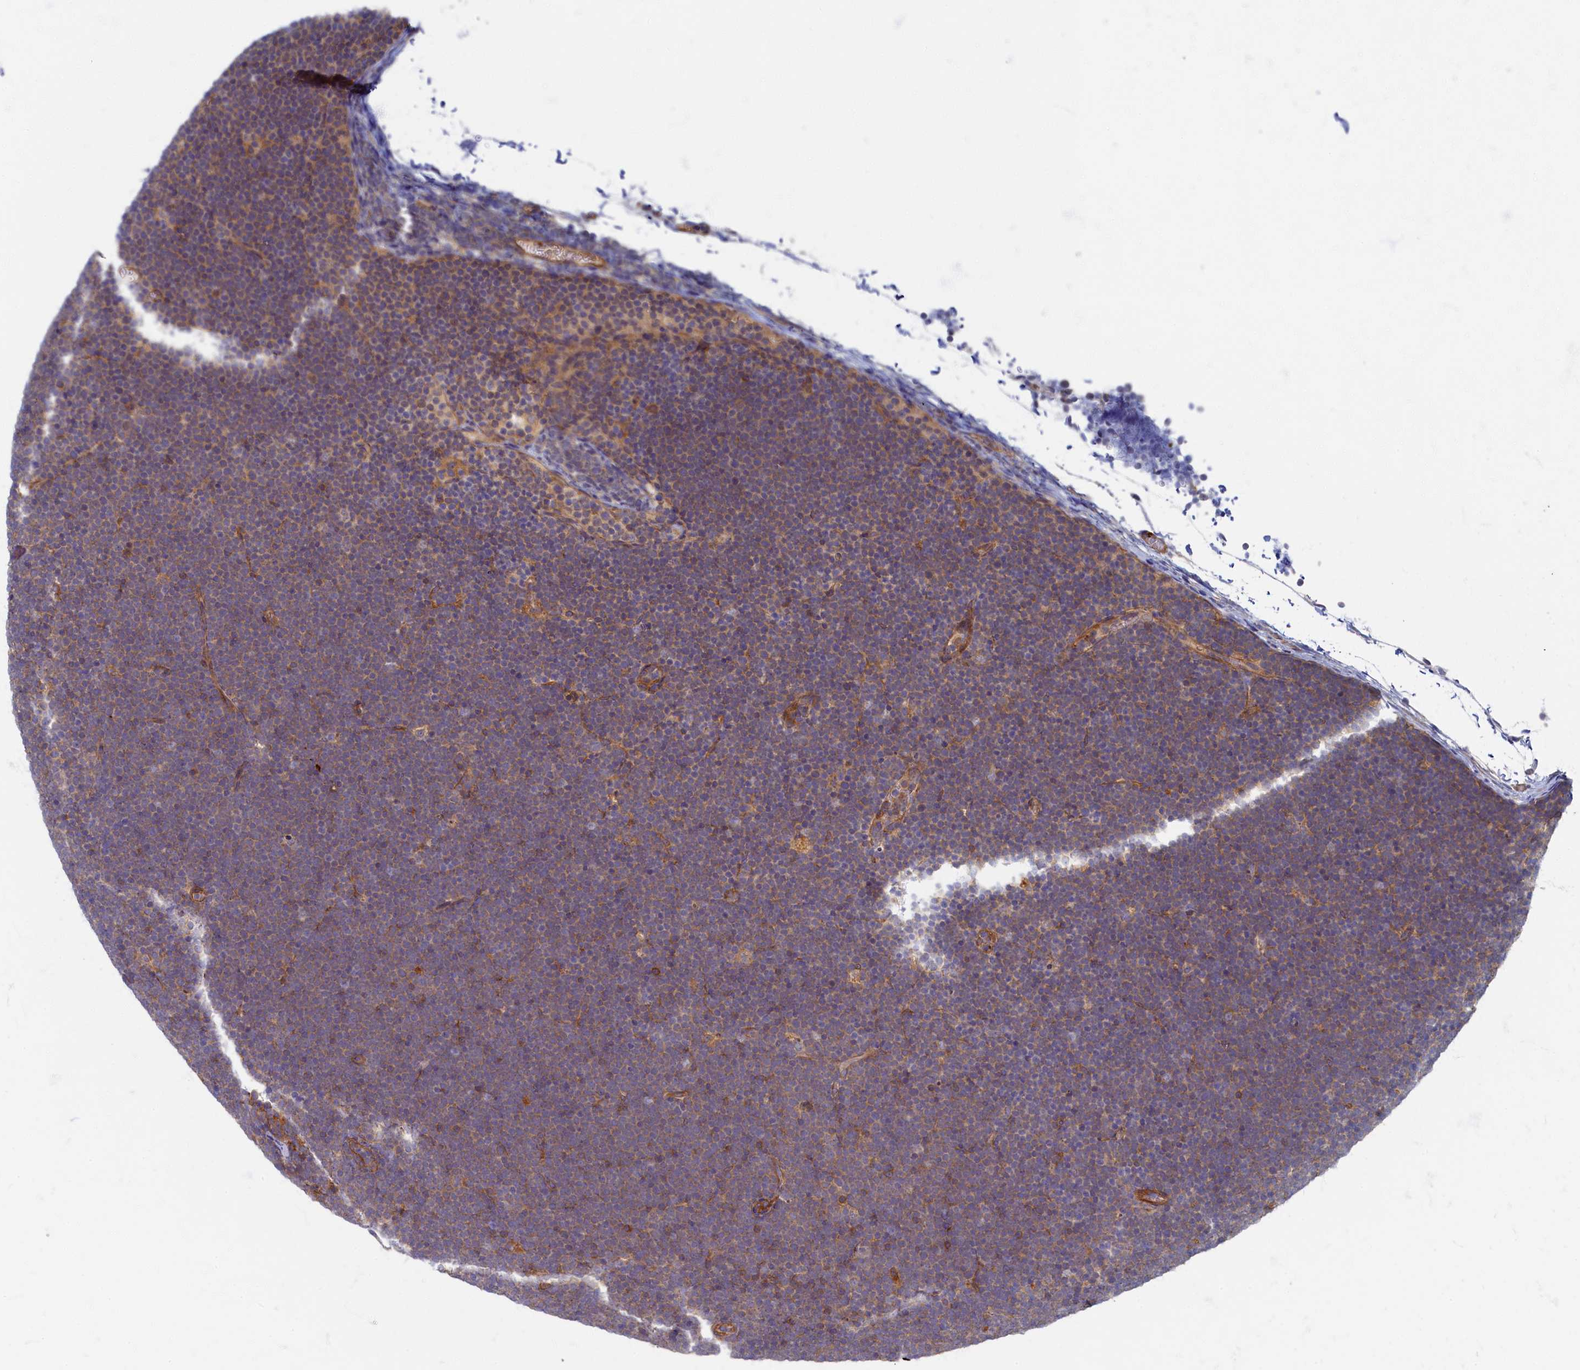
{"staining": {"intensity": "weak", "quantity": "25%-75%", "location": "cytoplasmic/membranous"}, "tissue": "lymphoma", "cell_type": "Tumor cells", "image_type": "cancer", "snomed": [{"axis": "morphology", "description": "Malignant lymphoma, non-Hodgkin's type, High grade"}, {"axis": "topography", "description": "Lymph node"}], "caption": "Immunohistochemistry photomicrograph of neoplastic tissue: human malignant lymphoma, non-Hodgkin's type (high-grade) stained using IHC displays low levels of weak protein expression localized specifically in the cytoplasmic/membranous of tumor cells, appearing as a cytoplasmic/membranous brown color.", "gene": "PSMG2", "patient": {"sex": "male", "age": 13}}